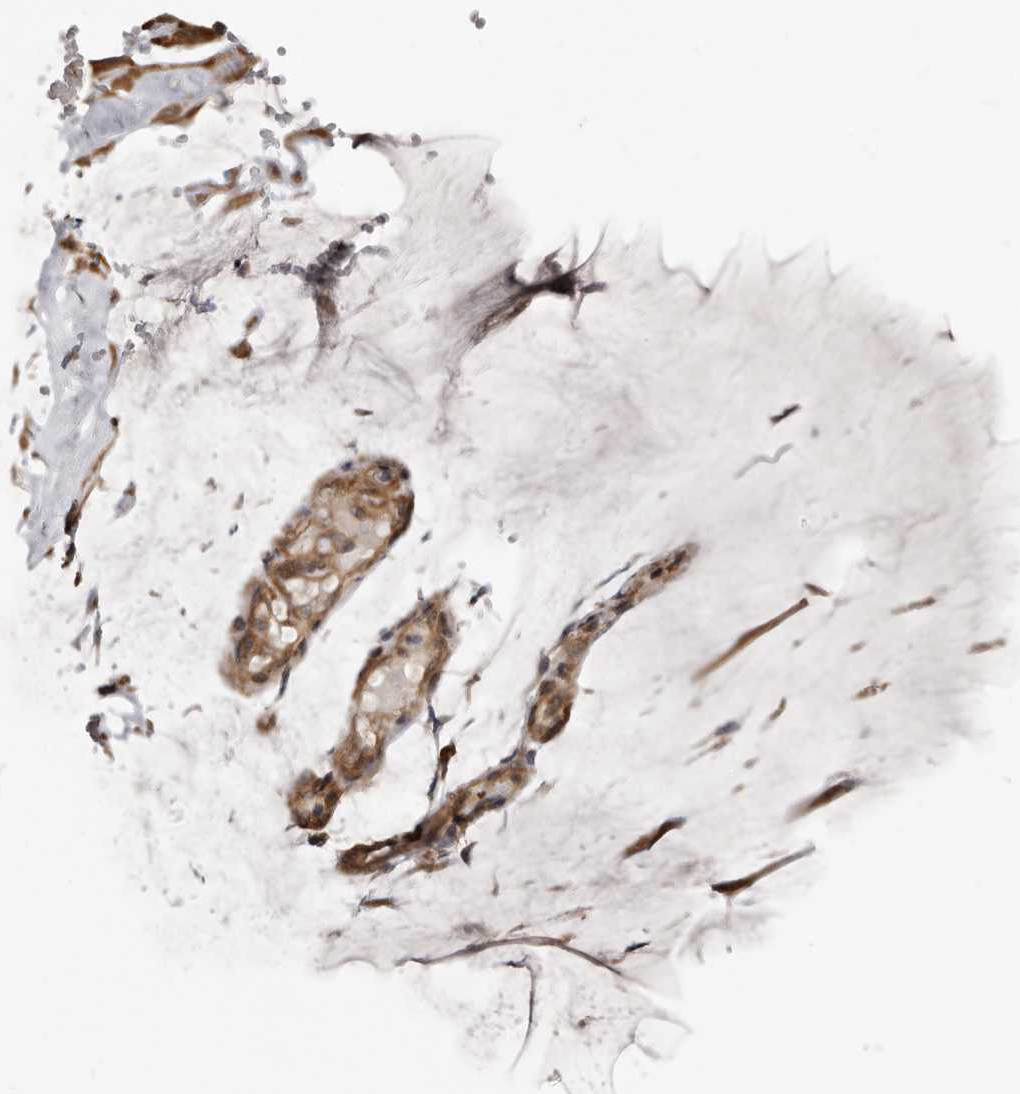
{"staining": {"intensity": "moderate", "quantity": ">75%", "location": "cytoplasmic/membranous"}, "tissue": "ovarian cancer", "cell_type": "Tumor cells", "image_type": "cancer", "snomed": [{"axis": "morphology", "description": "Cystadenocarcinoma, mucinous, NOS"}, {"axis": "topography", "description": "Ovary"}], "caption": "An image showing moderate cytoplasmic/membranous expression in about >75% of tumor cells in ovarian cancer (mucinous cystadenocarcinoma), as visualized by brown immunohistochemical staining.", "gene": "SBDS", "patient": {"sex": "female", "age": 39}}